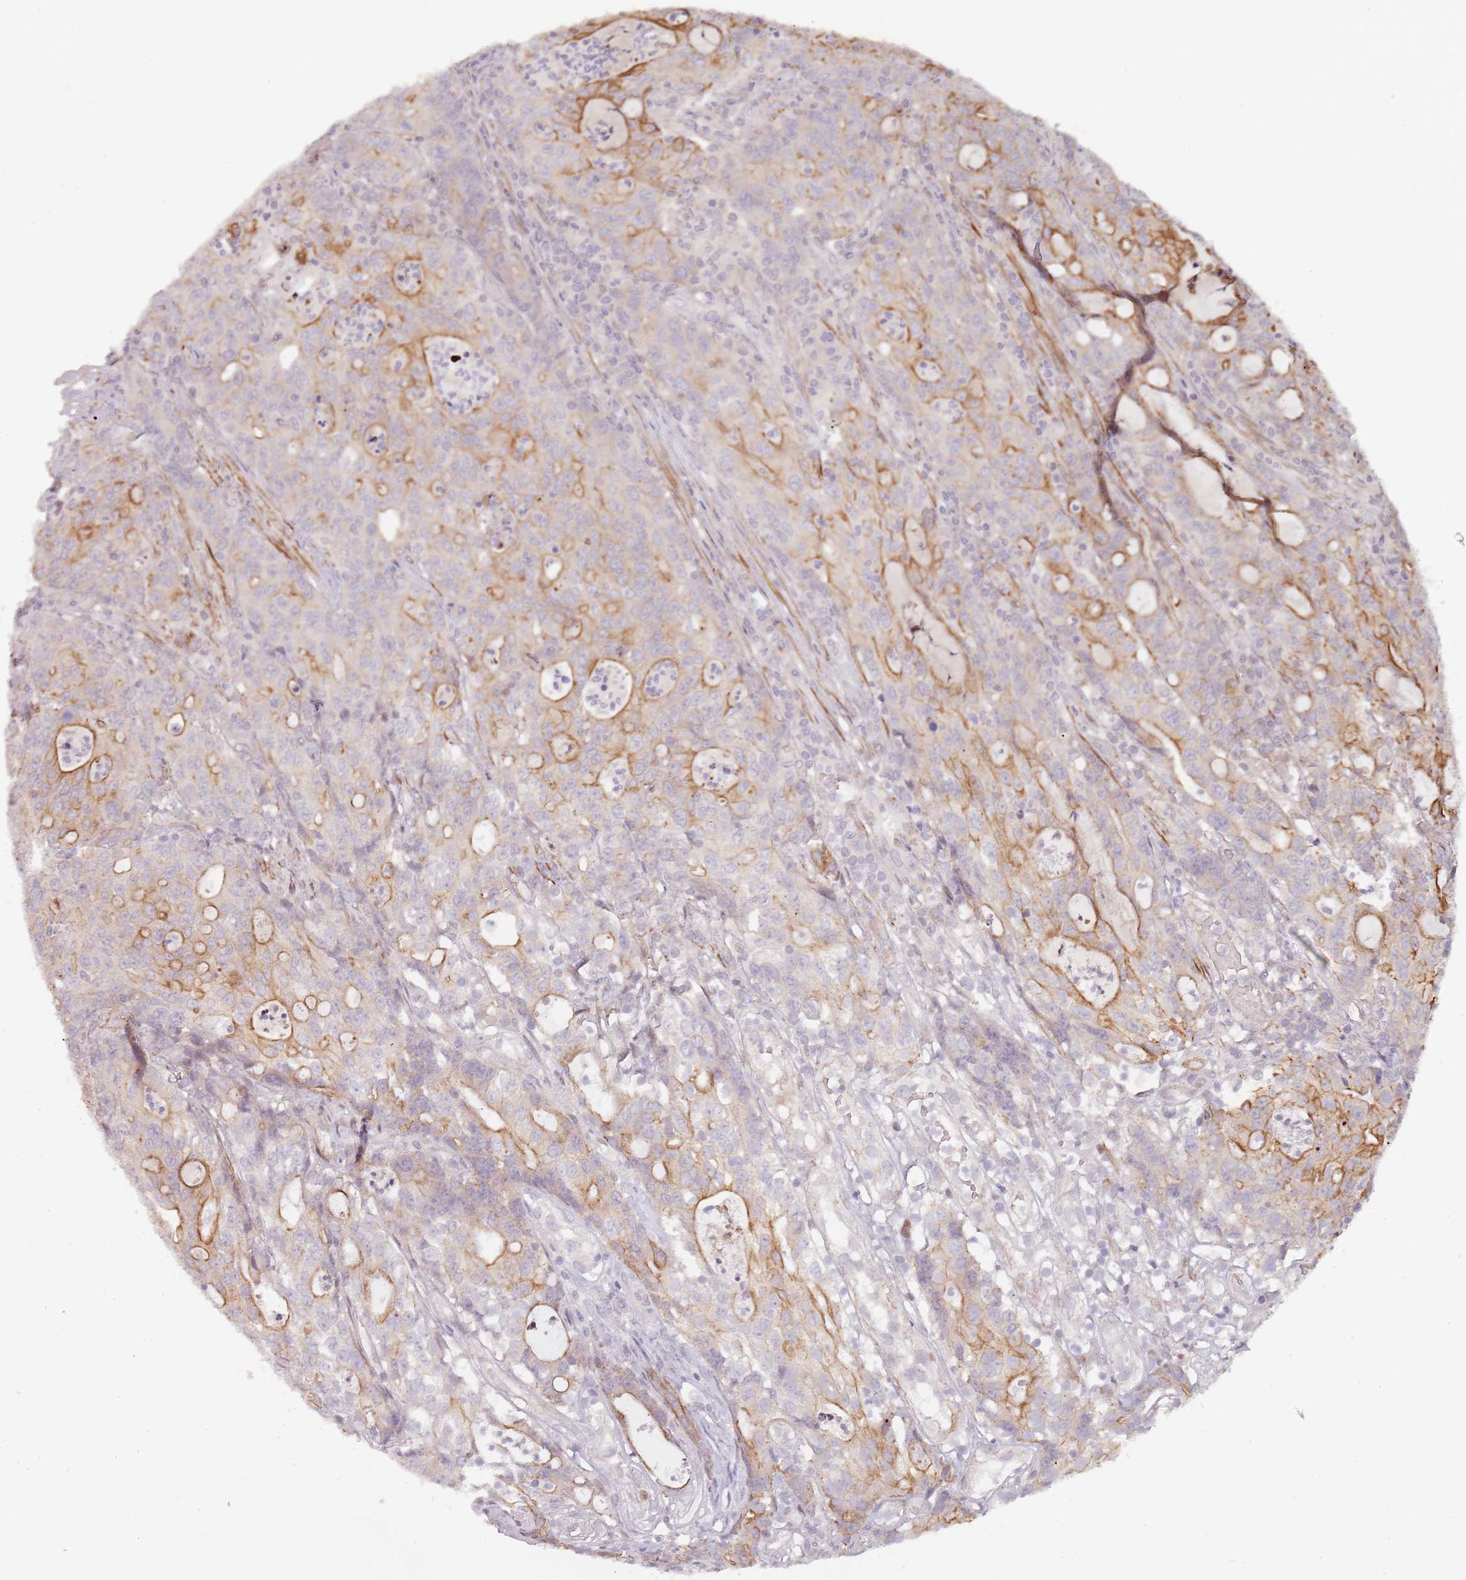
{"staining": {"intensity": "moderate", "quantity": "25%-75%", "location": "cytoplasmic/membranous"}, "tissue": "colorectal cancer", "cell_type": "Tumor cells", "image_type": "cancer", "snomed": [{"axis": "morphology", "description": "Adenocarcinoma, NOS"}, {"axis": "topography", "description": "Colon"}], "caption": "Protein staining by IHC exhibits moderate cytoplasmic/membranous positivity in about 25%-75% of tumor cells in colorectal cancer (adenocarcinoma).", "gene": "RPS6KA2", "patient": {"sex": "male", "age": 83}}